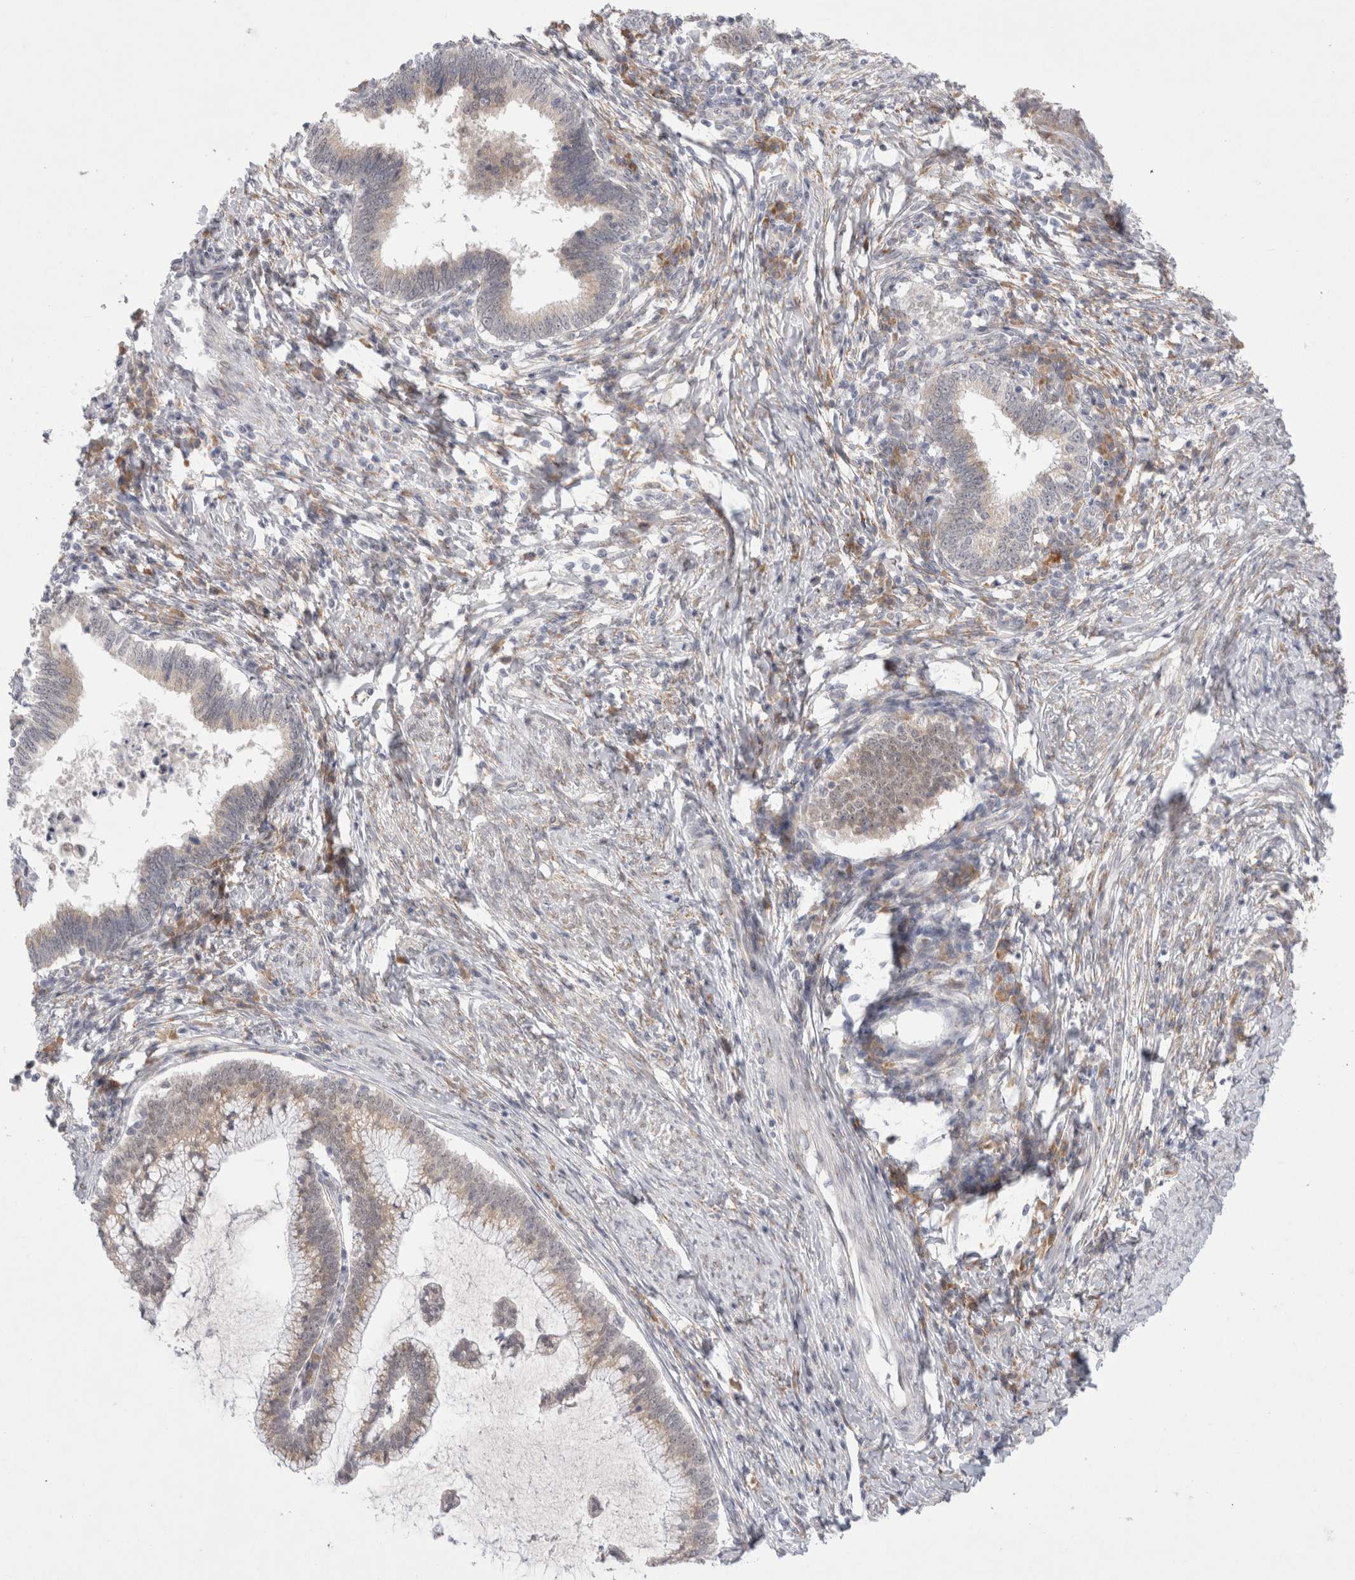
{"staining": {"intensity": "weak", "quantity": "25%-75%", "location": "cytoplasmic/membranous"}, "tissue": "cervical cancer", "cell_type": "Tumor cells", "image_type": "cancer", "snomed": [{"axis": "morphology", "description": "Adenocarcinoma, NOS"}, {"axis": "topography", "description": "Cervix"}], "caption": "Immunohistochemistry (IHC) (DAB (3,3'-diaminobenzidine)) staining of cervical cancer (adenocarcinoma) displays weak cytoplasmic/membranous protein staining in about 25%-75% of tumor cells. (DAB = brown stain, brightfield microscopy at high magnification).", "gene": "TRMT1L", "patient": {"sex": "female", "age": 36}}